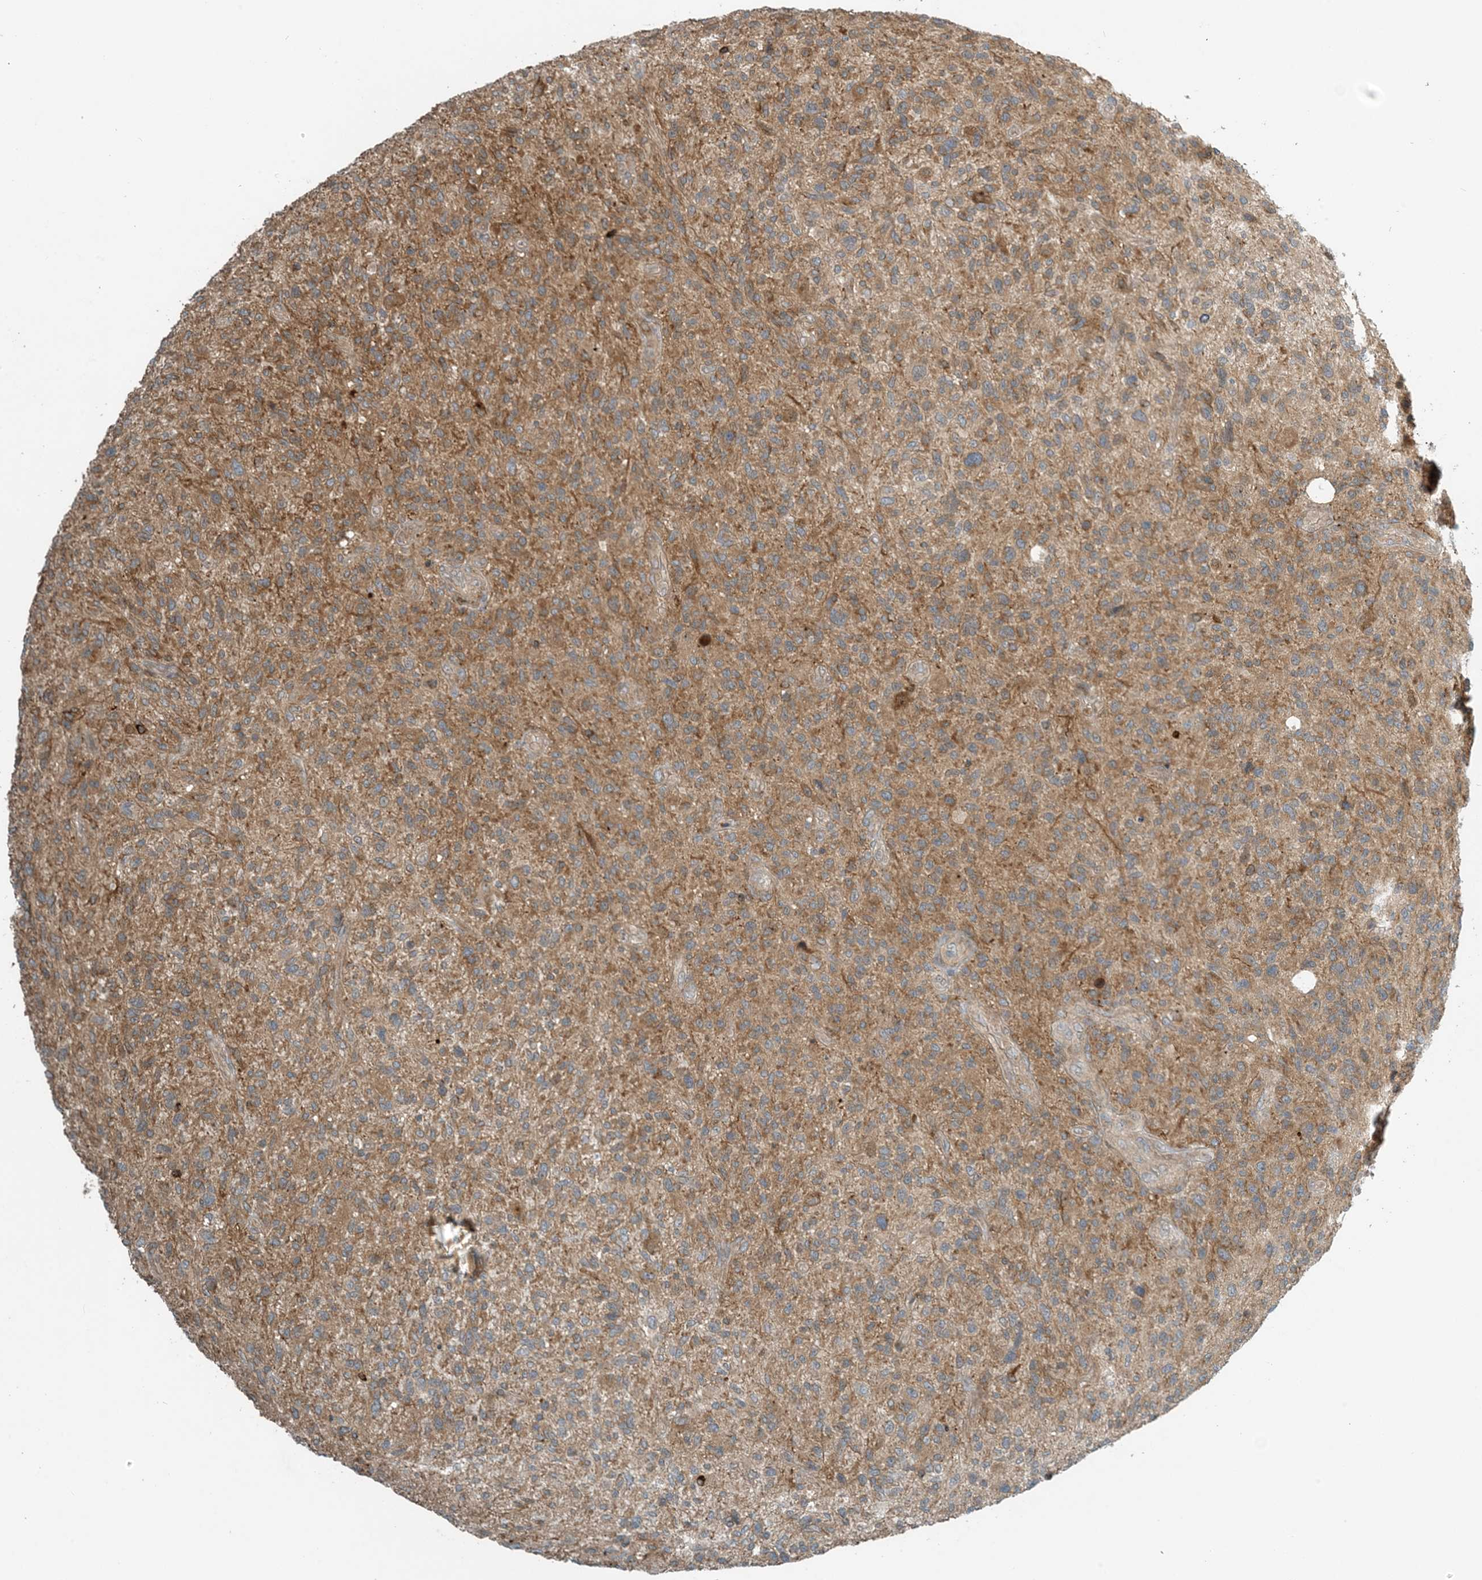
{"staining": {"intensity": "moderate", "quantity": "25%-75%", "location": "cytoplasmic/membranous"}, "tissue": "glioma", "cell_type": "Tumor cells", "image_type": "cancer", "snomed": [{"axis": "morphology", "description": "Glioma, malignant, High grade"}, {"axis": "topography", "description": "Brain"}], "caption": "A medium amount of moderate cytoplasmic/membranous staining is appreciated in about 25%-75% of tumor cells in glioma tissue.", "gene": "ZBTB3", "patient": {"sex": "male", "age": 47}}